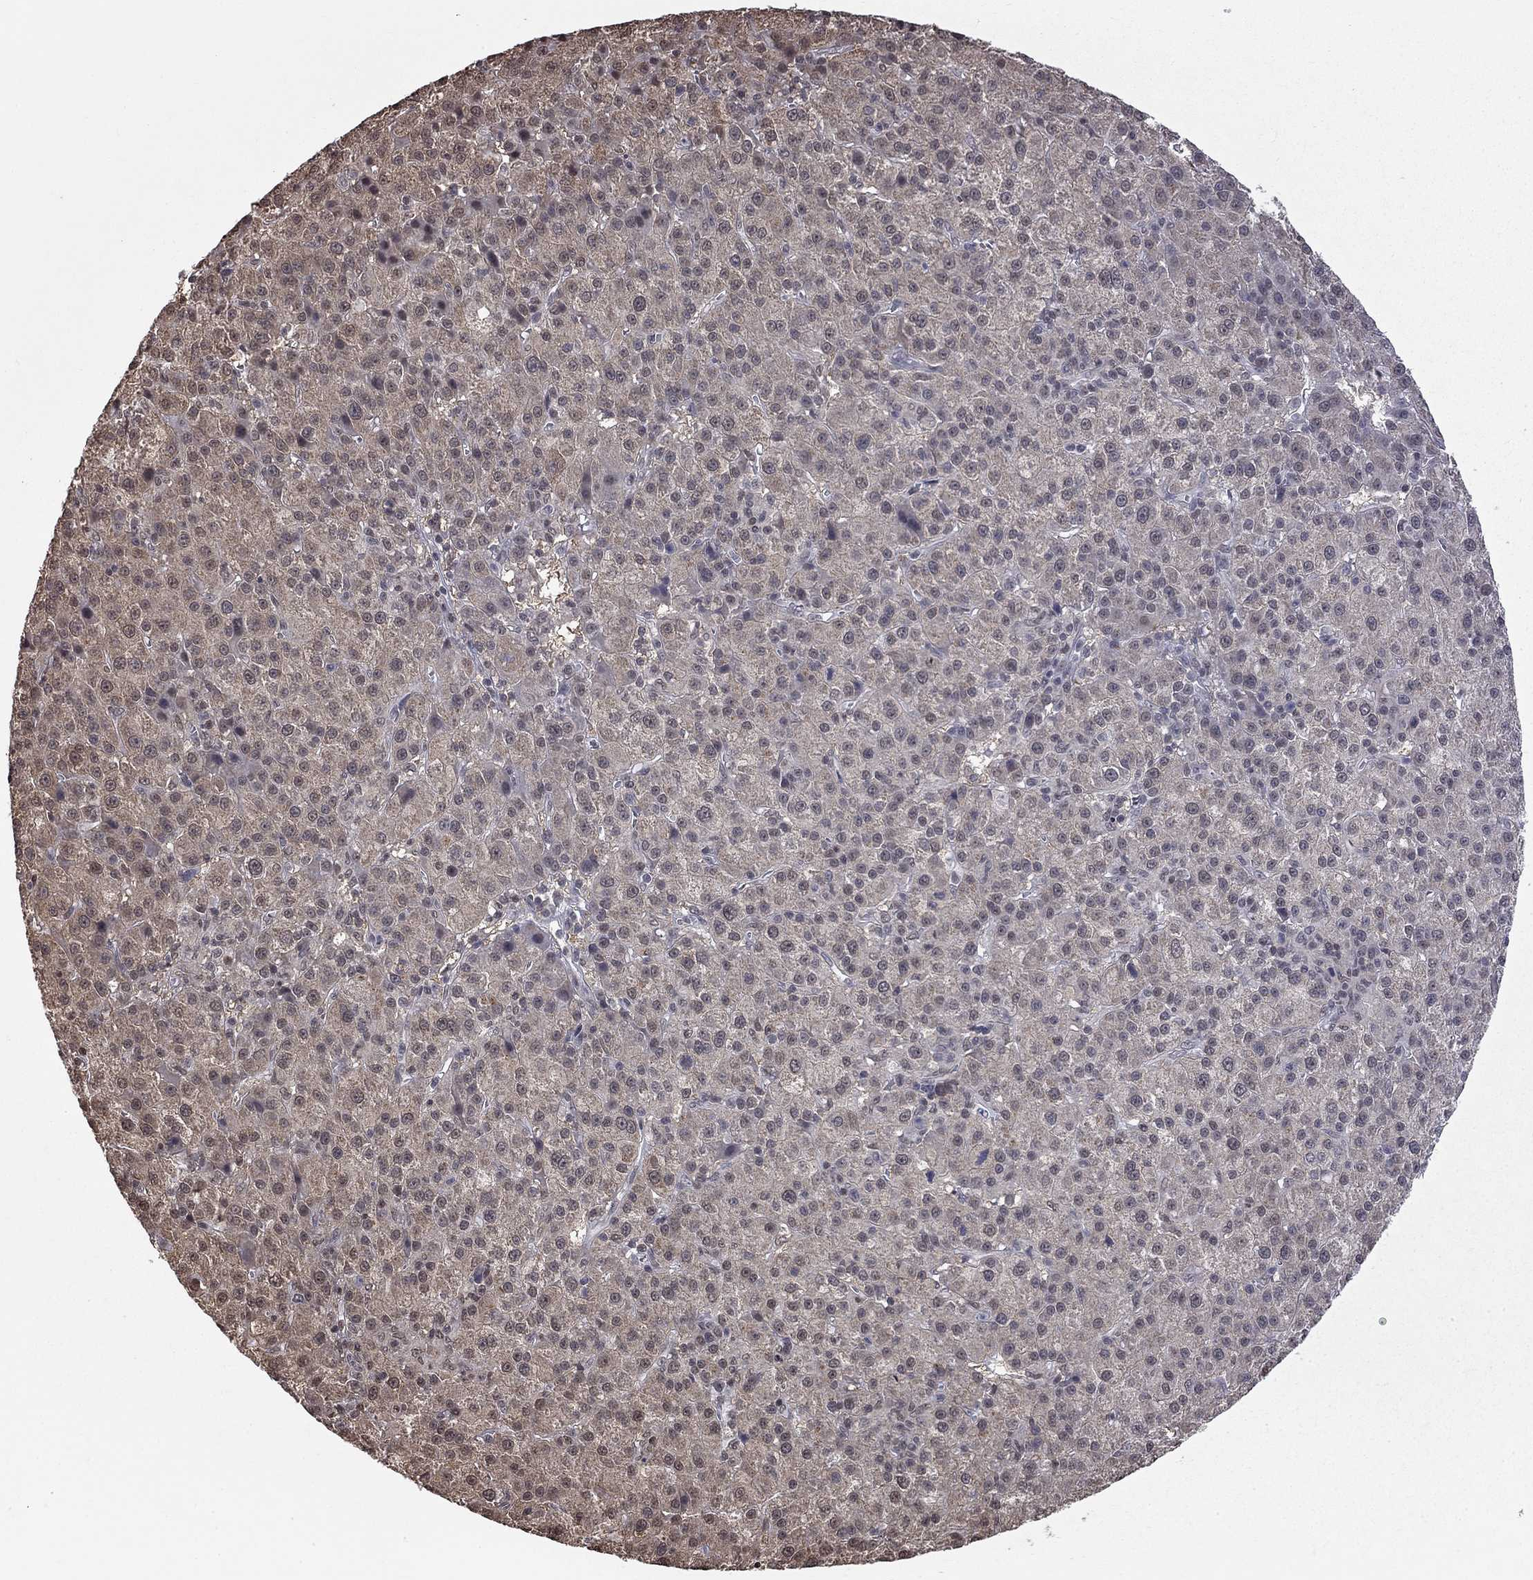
{"staining": {"intensity": "weak", "quantity": "25%-75%", "location": "cytoplasmic/membranous"}, "tissue": "liver cancer", "cell_type": "Tumor cells", "image_type": "cancer", "snomed": [{"axis": "morphology", "description": "Carcinoma, Hepatocellular, NOS"}, {"axis": "topography", "description": "Liver"}], "caption": "A brown stain shows weak cytoplasmic/membranous positivity of a protein in liver hepatocellular carcinoma tumor cells.", "gene": "RFWD3", "patient": {"sex": "female", "age": 60}}